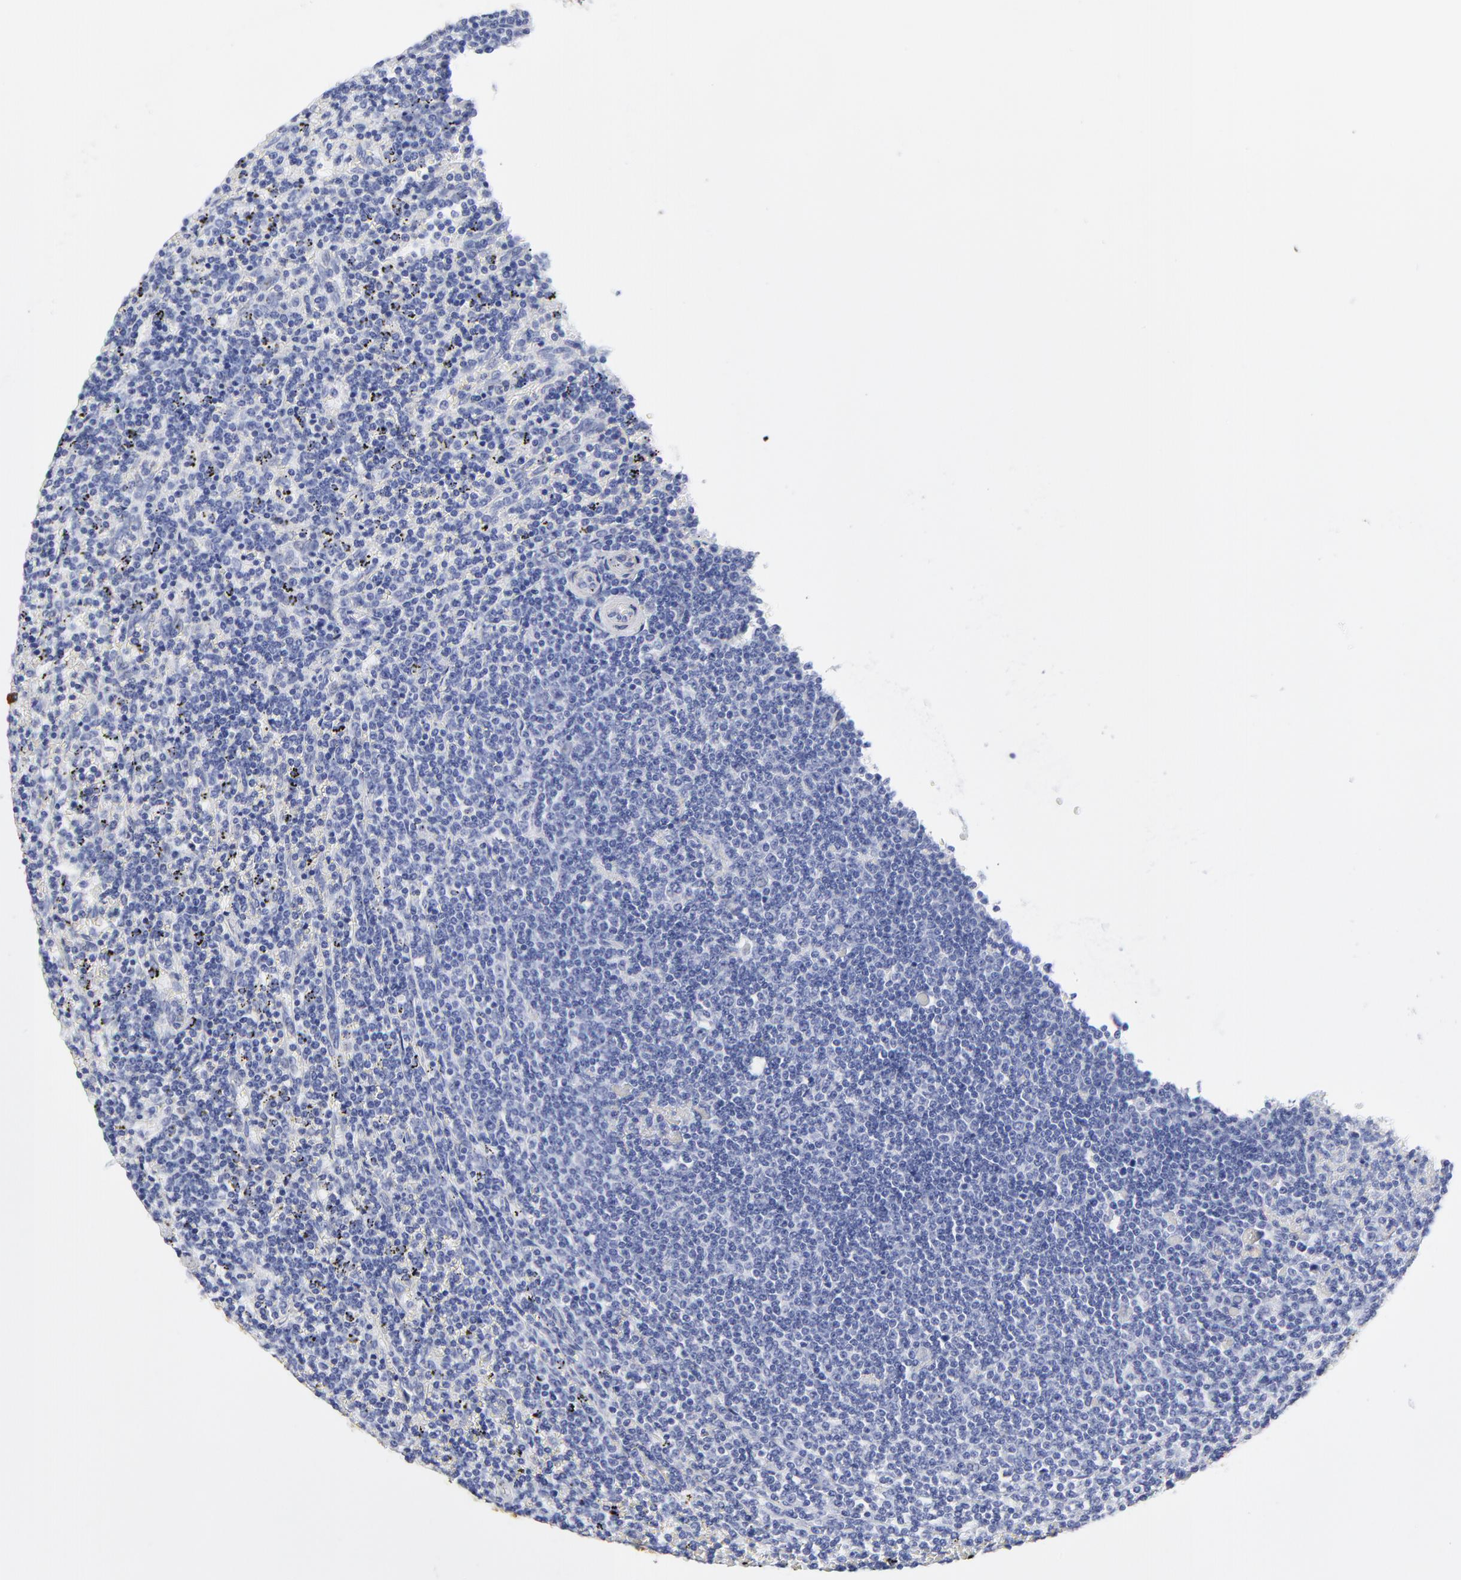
{"staining": {"intensity": "negative", "quantity": "none", "location": "none"}, "tissue": "lymphoma", "cell_type": "Tumor cells", "image_type": "cancer", "snomed": [{"axis": "morphology", "description": "Malignant lymphoma, non-Hodgkin's type, Low grade"}, {"axis": "topography", "description": "Spleen"}], "caption": "Tumor cells are negative for protein expression in human lymphoma.", "gene": "DUSP9", "patient": {"sex": "female", "age": 50}}